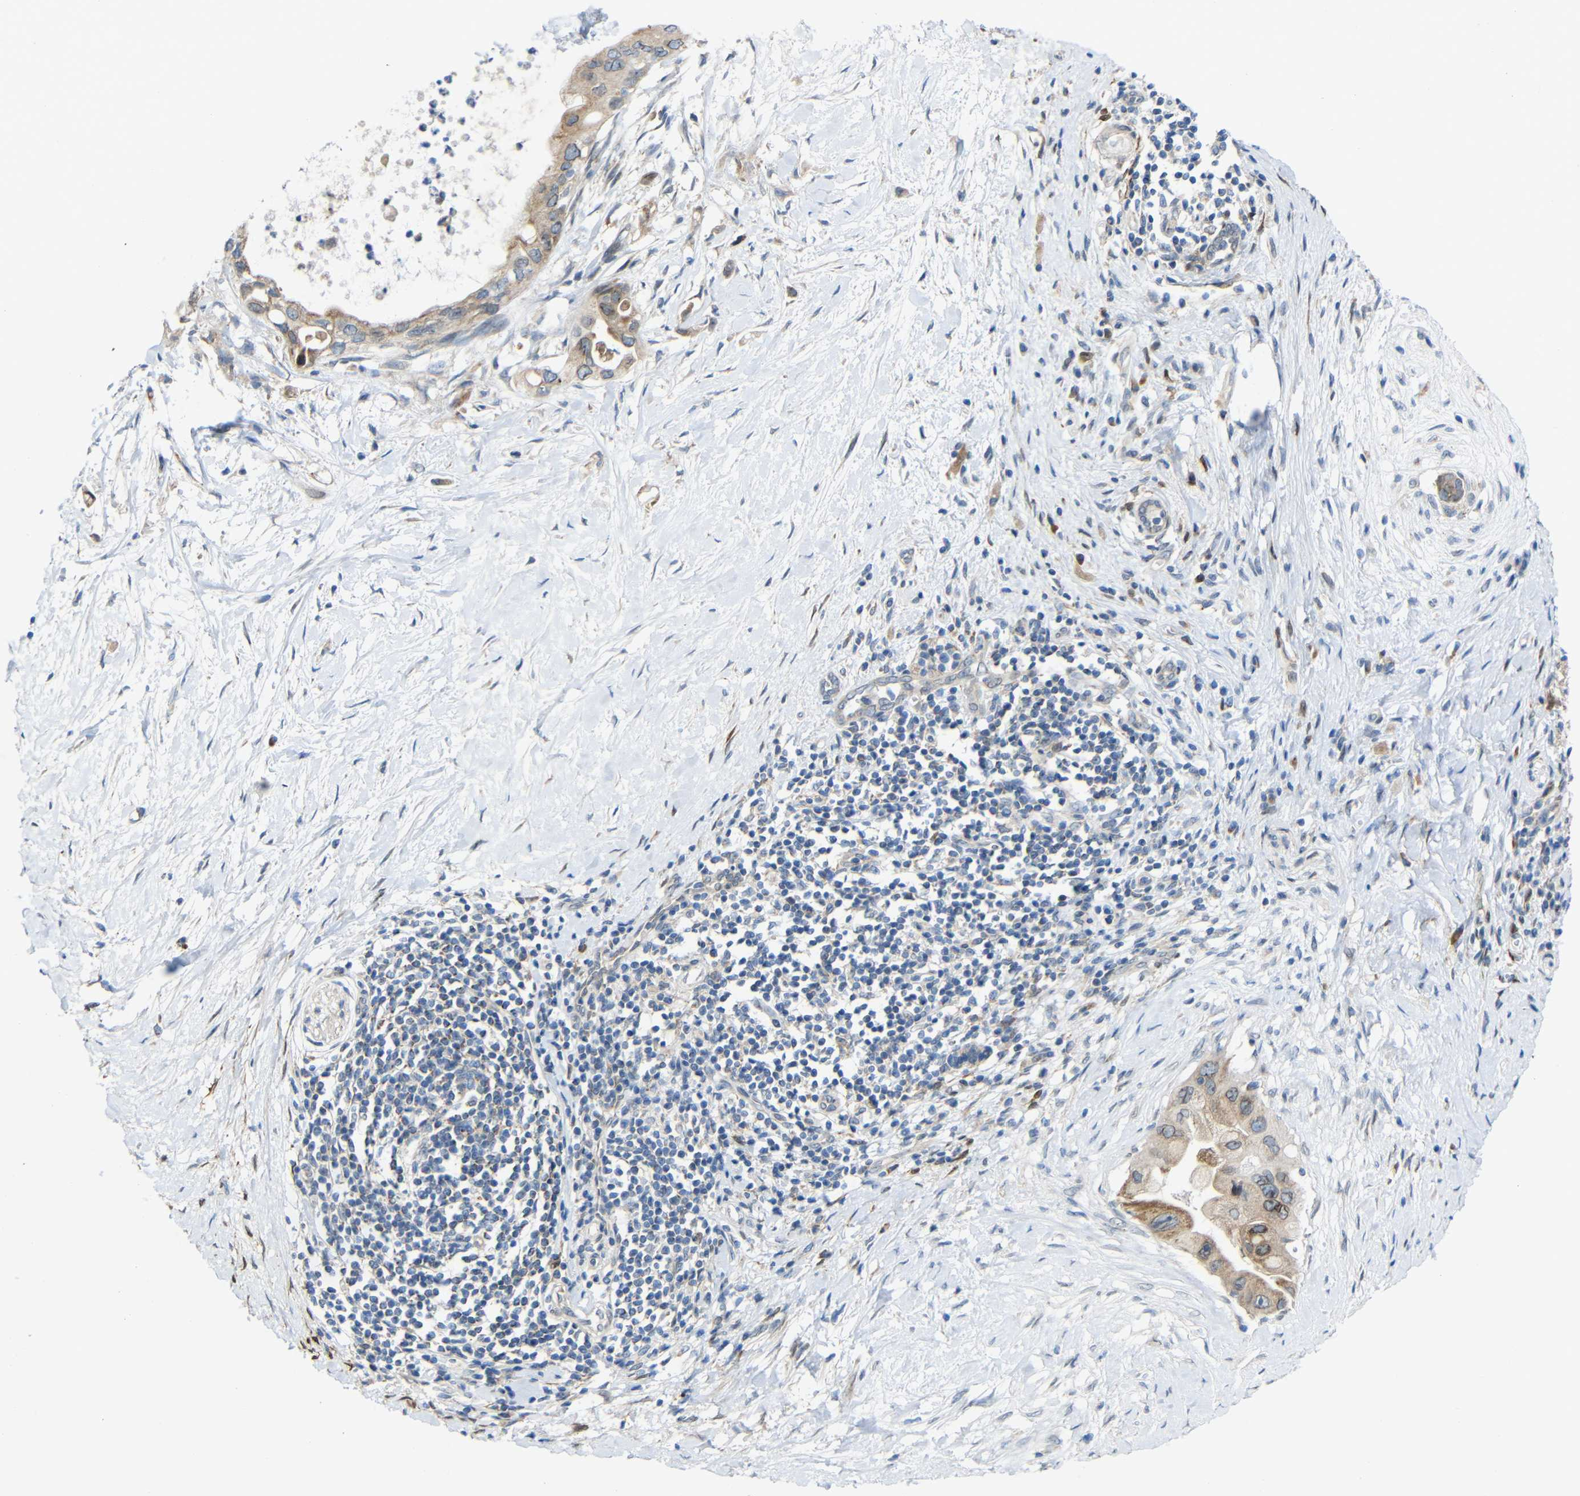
{"staining": {"intensity": "weak", "quantity": ">75%", "location": "cytoplasmic/membranous"}, "tissue": "pancreatic cancer", "cell_type": "Tumor cells", "image_type": "cancer", "snomed": [{"axis": "morphology", "description": "Adenocarcinoma, NOS"}, {"axis": "topography", "description": "Pancreas"}], "caption": "There is low levels of weak cytoplasmic/membranous positivity in tumor cells of pancreatic cancer, as demonstrated by immunohistochemical staining (brown color).", "gene": "TMEM25", "patient": {"sex": "male", "age": 55}}